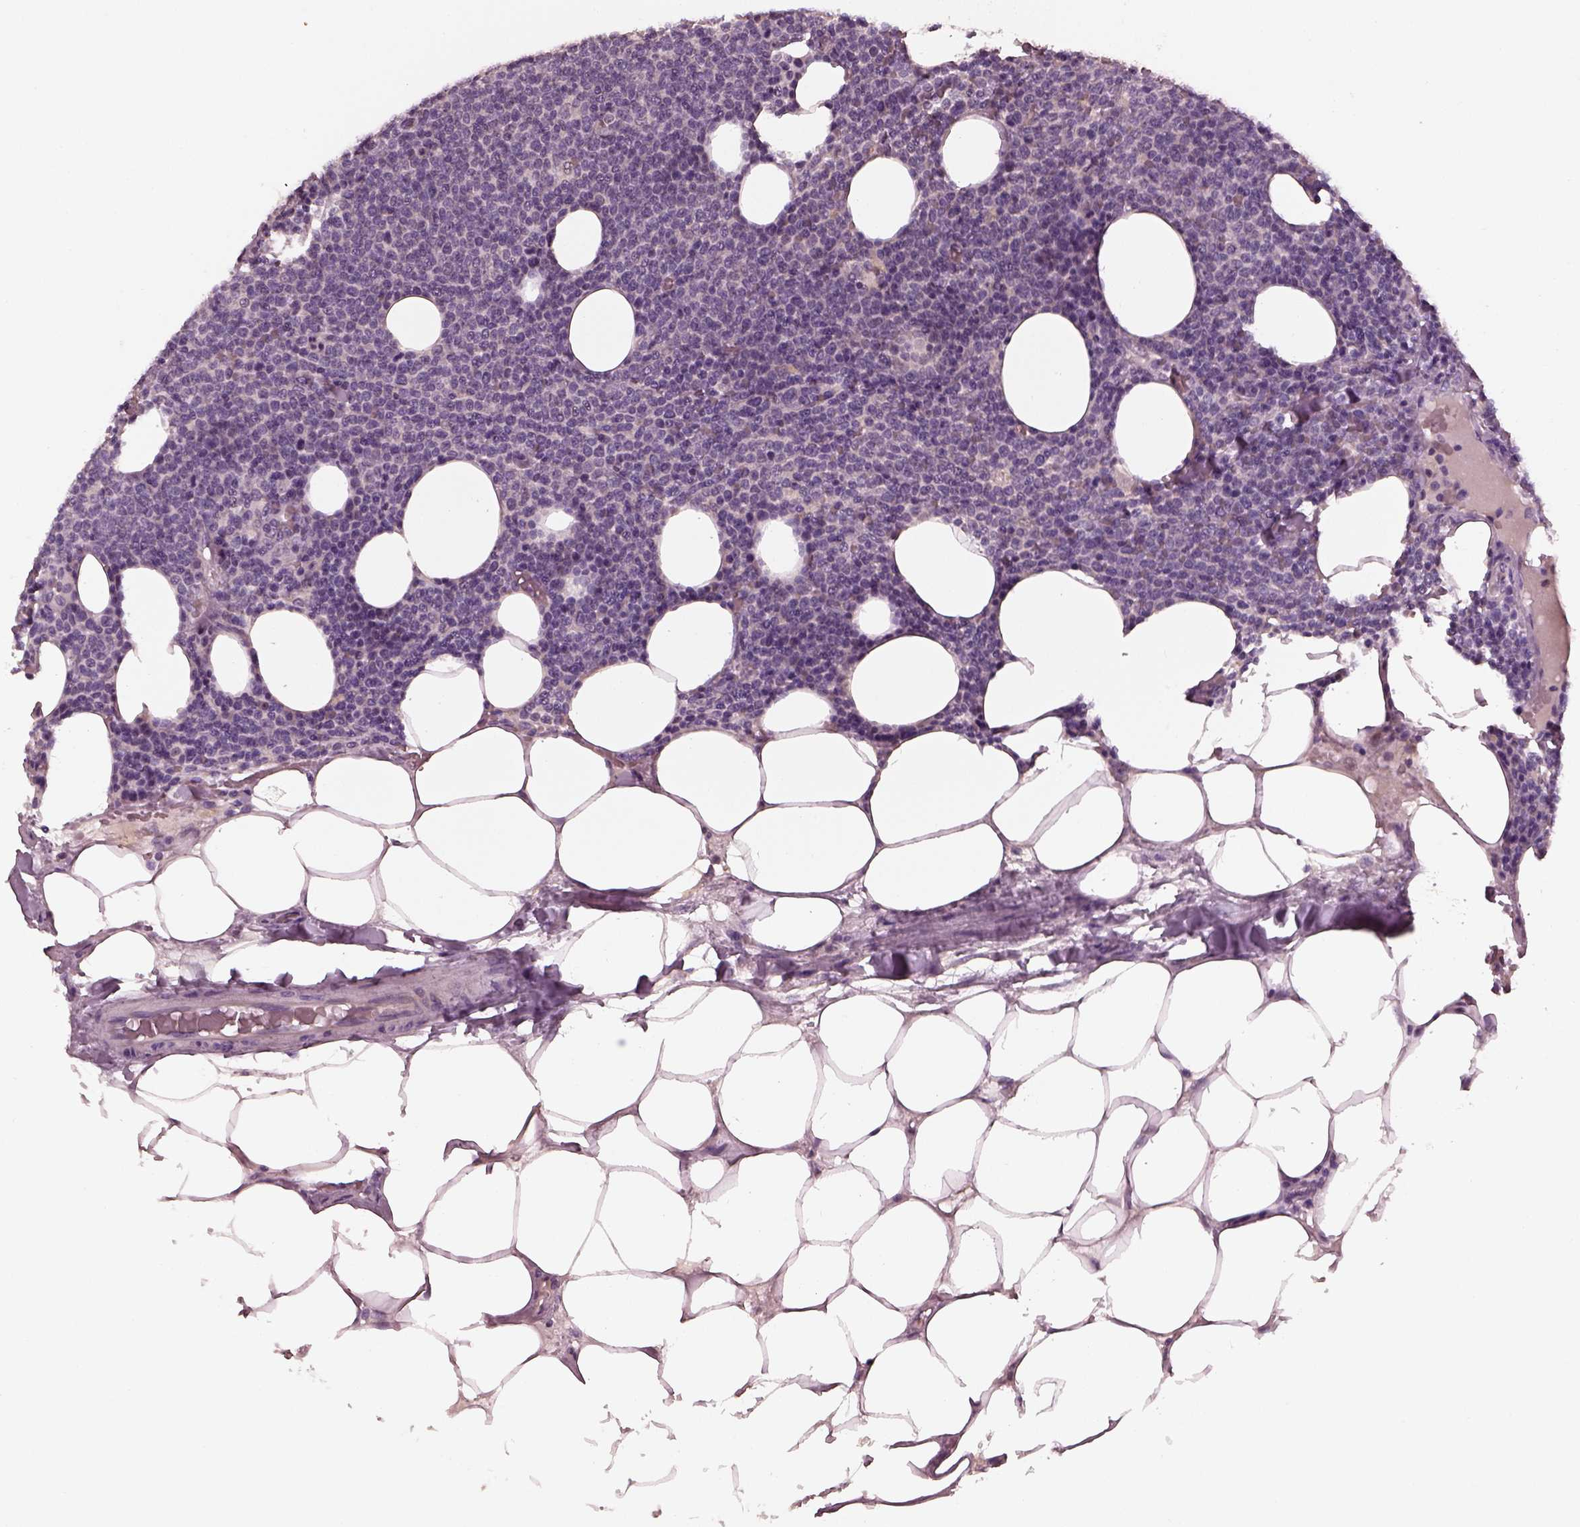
{"staining": {"intensity": "negative", "quantity": "none", "location": "none"}, "tissue": "lymphoma", "cell_type": "Tumor cells", "image_type": "cancer", "snomed": [{"axis": "morphology", "description": "Malignant lymphoma, non-Hodgkin's type, High grade"}, {"axis": "topography", "description": "Lymph node"}], "caption": "There is no significant staining in tumor cells of malignant lymphoma, non-Hodgkin's type (high-grade).", "gene": "RCVRN", "patient": {"sex": "male", "age": 61}}